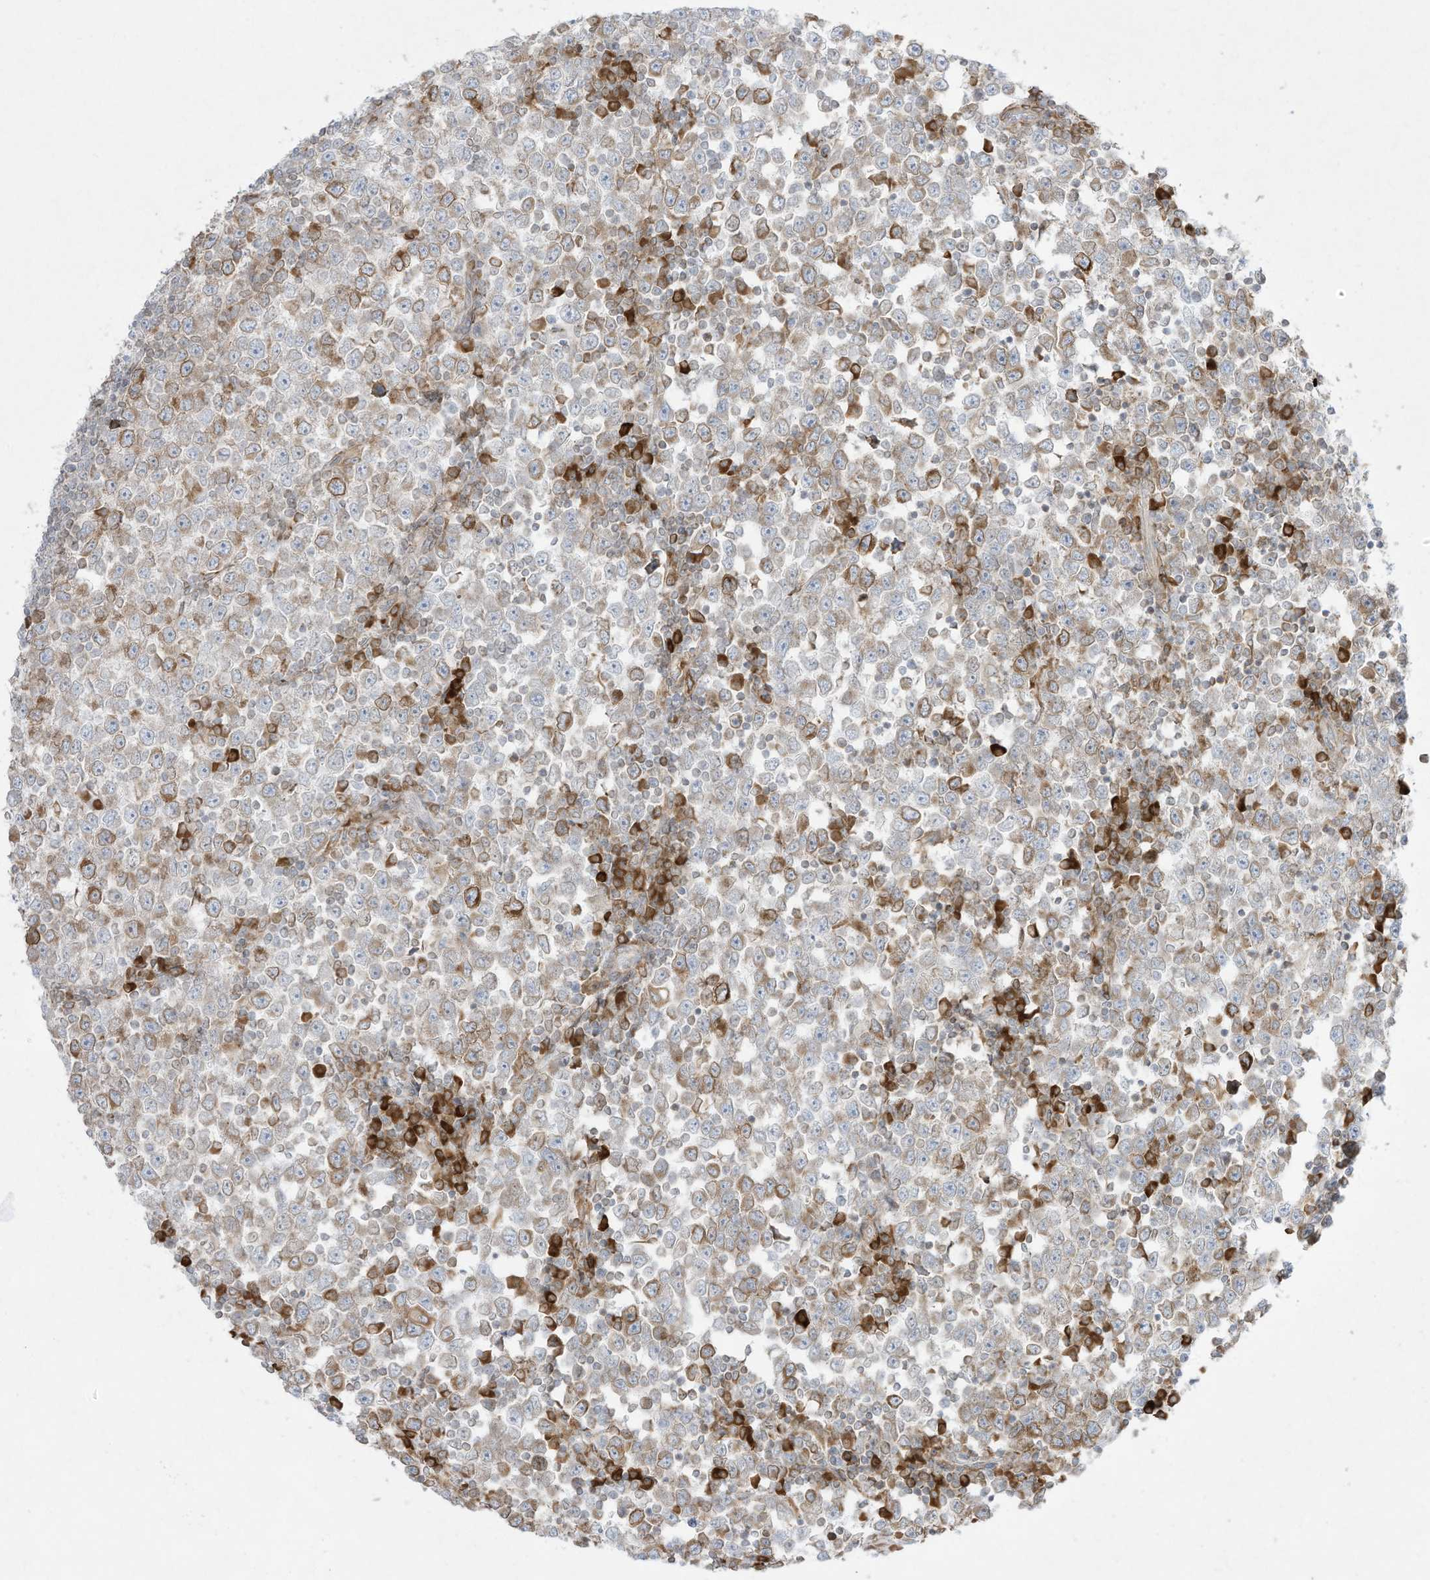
{"staining": {"intensity": "moderate", "quantity": "25%-75%", "location": "cytoplasmic/membranous"}, "tissue": "testis cancer", "cell_type": "Tumor cells", "image_type": "cancer", "snomed": [{"axis": "morphology", "description": "Seminoma, NOS"}, {"axis": "topography", "description": "Testis"}], "caption": "There is medium levels of moderate cytoplasmic/membranous positivity in tumor cells of testis cancer (seminoma), as demonstrated by immunohistochemical staining (brown color).", "gene": "PTK6", "patient": {"sex": "male", "age": 65}}